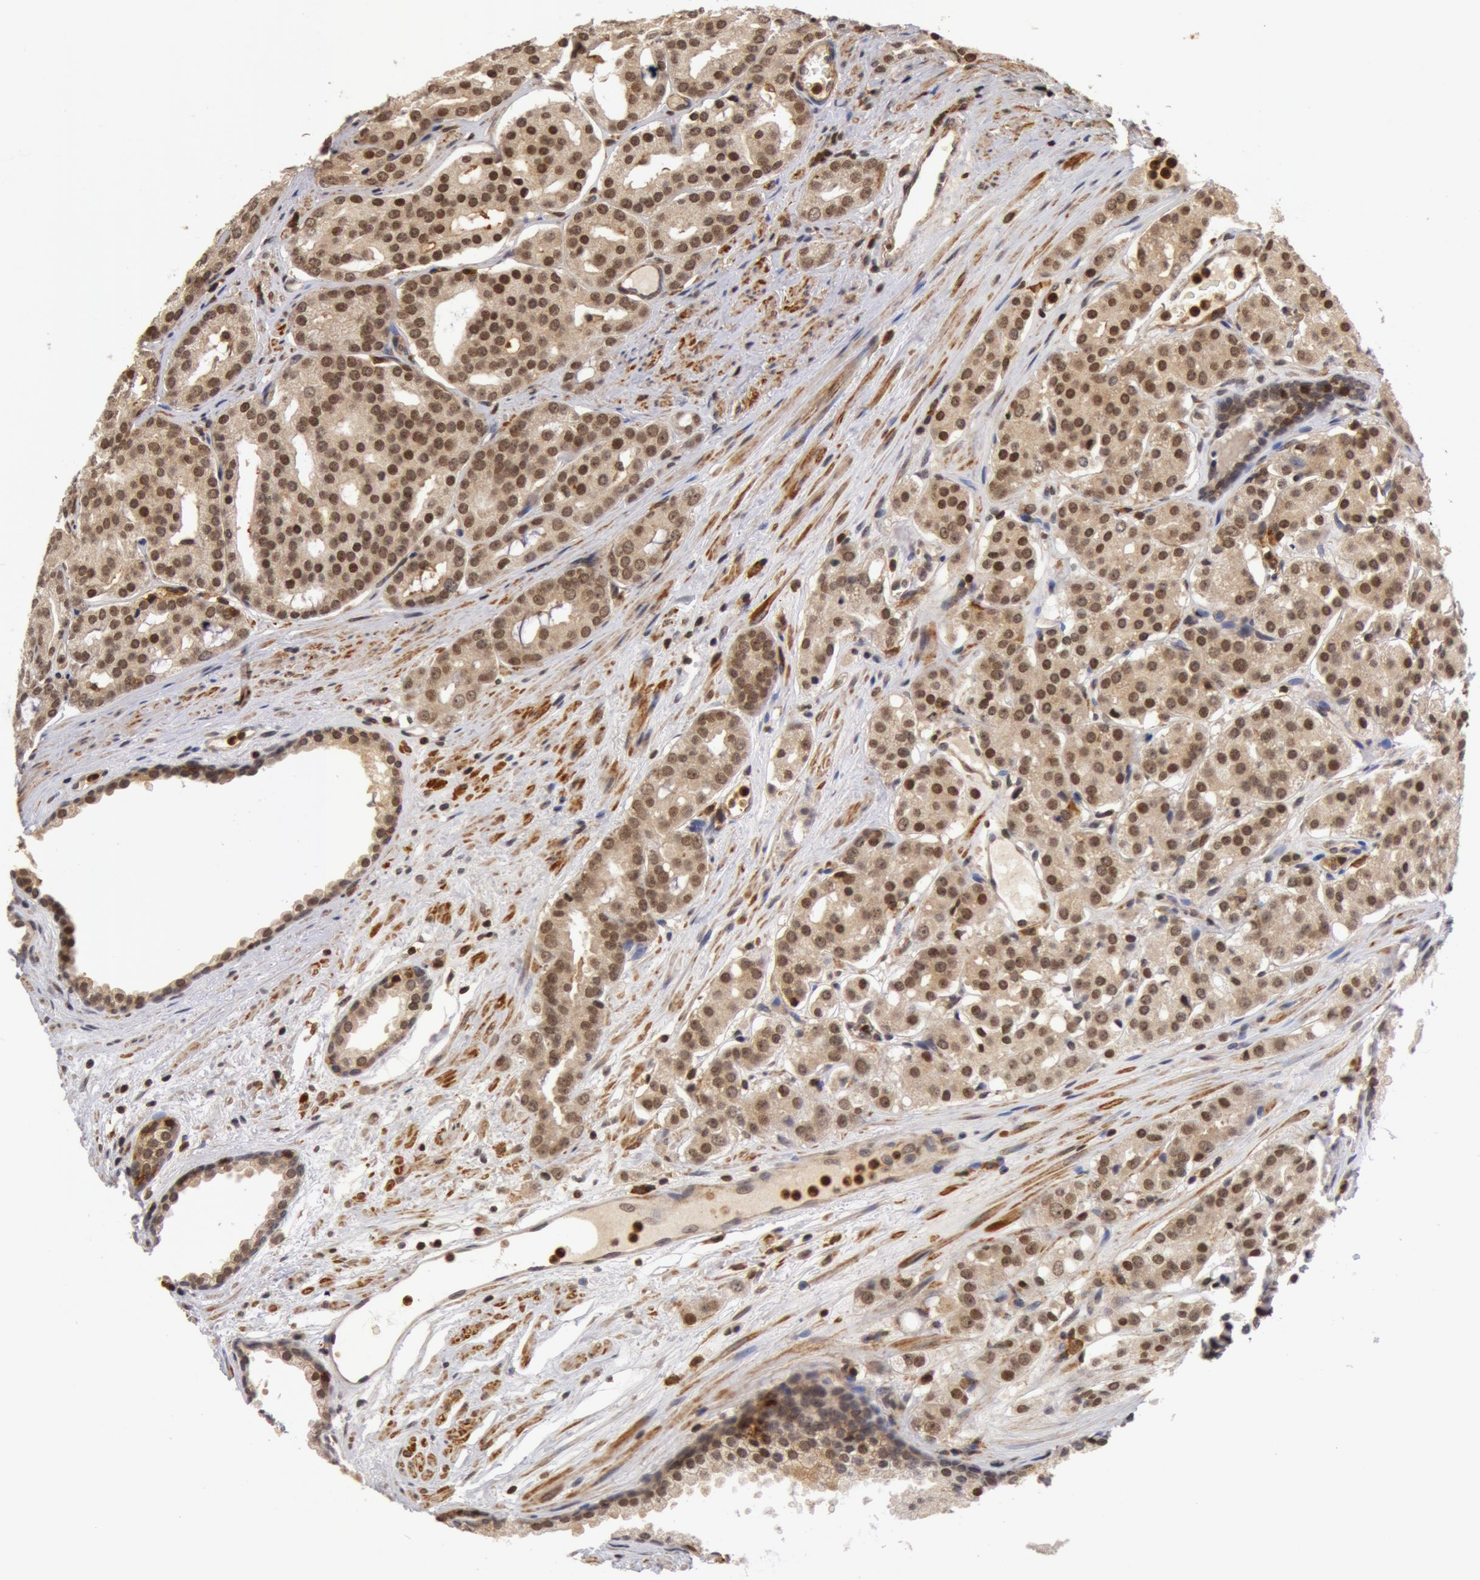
{"staining": {"intensity": "weak", "quantity": ">75%", "location": "cytoplasmic/membranous,nuclear"}, "tissue": "prostate cancer", "cell_type": "Tumor cells", "image_type": "cancer", "snomed": [{"axis": "morphology", "description": "Adenocarcinoma, High grade"}, {"axis": "topography", "description": "Prostate"}], "caption": "Tumor cells display weak cytoplasmic/membranous and nuclear staining in about >75% of cells in prostate cancer.", "gene": "ZNF350", "patient": {"sex": "male", "age": 64}}